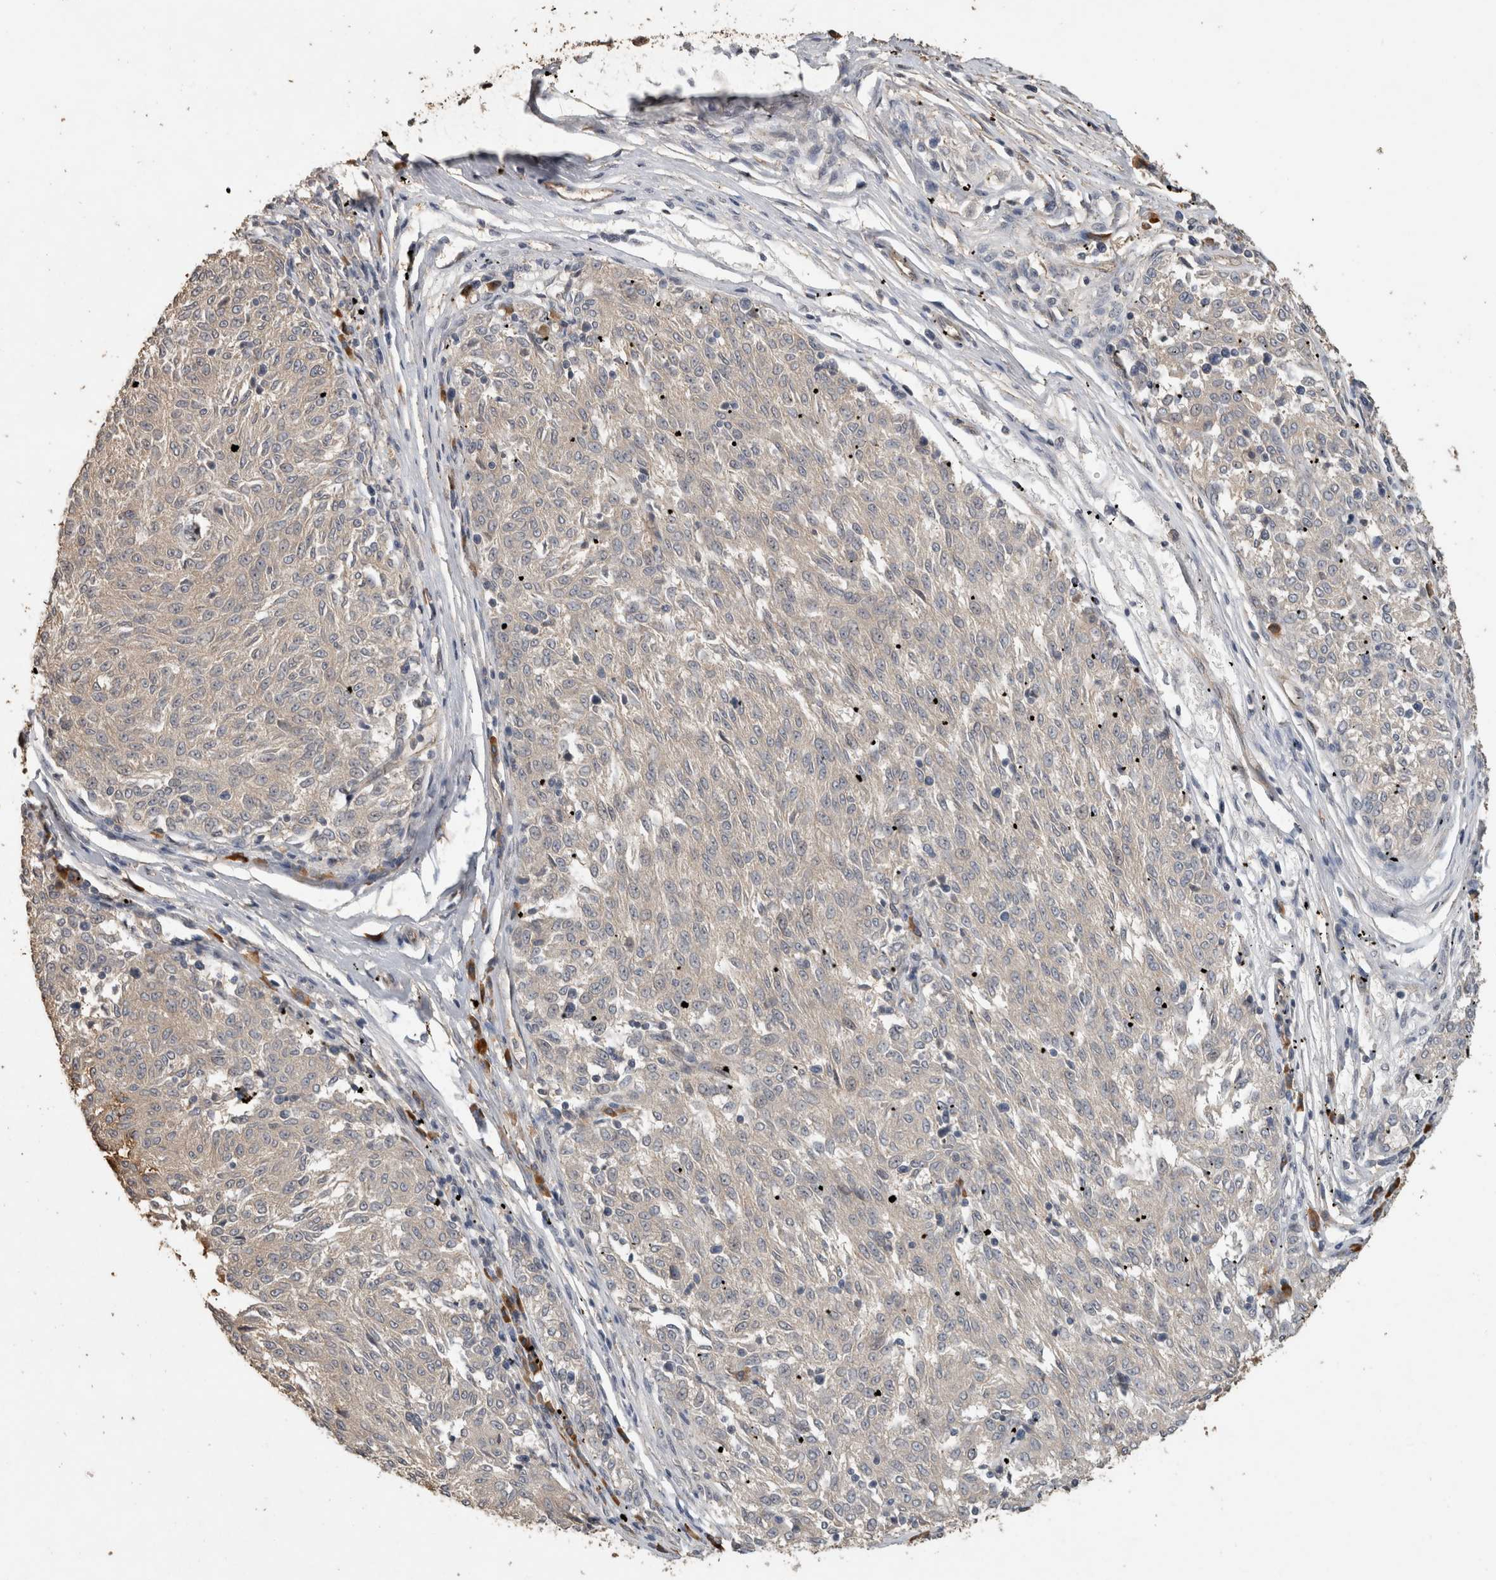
{"staining": {"intensity": "negative", "quantity": "none", "location": "none"}, "tissue": "melanoma", "cell_type": "Tumor cells", "image_type": "cancer", "snomed": [{"axis": "morphology", "description": "Malignant melanoma, NOS"}, {"axis": "topography", "description": "Skin"}], "caption": "An immunohistochemistry image of malignant melanoma is shown. There is no staining in tumor cells of malignant melanoma.", "gene": "RHPN1", "patient": {"sex": "female", "age": 72}}